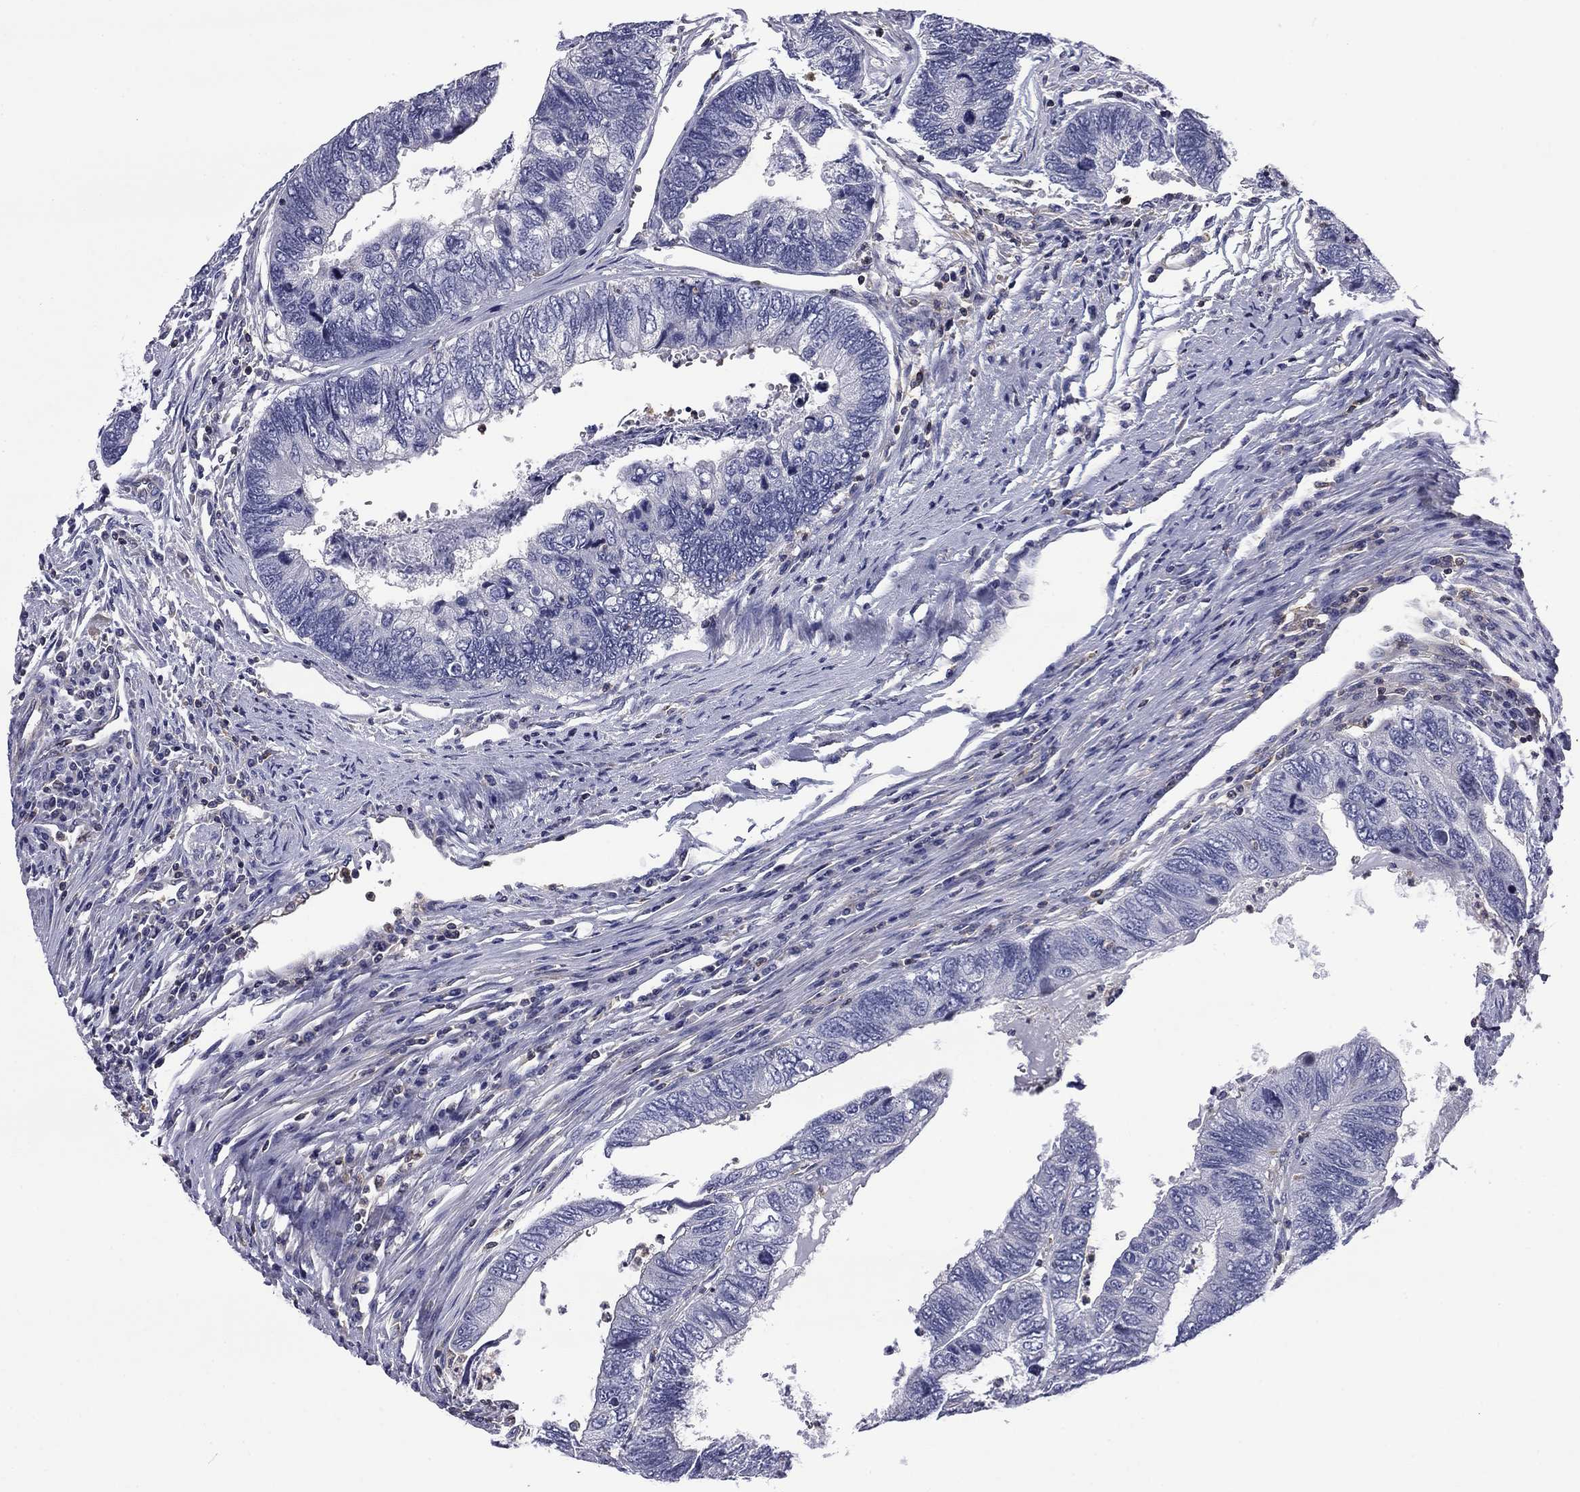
{"staining": {"intensity": "negative", "quantity": "none", "location": "none"}, "tissue": "colorectal cancer", "cell_type": "Tumor cells", "image_type": "cancer", "snomed": [{"axis": "morphology", "description": "Adenocarcinoma, NOS"}, {"axis": "topography", "description": "Colon"}], "caption": "This is an immunohistochemistry (IHC) photomicrograph of human colorectal adenocarcinoma. There is no staining in tumor cells.", "gene": "ARHGAP45", "patient": {"sex": "female", "age": 67}}